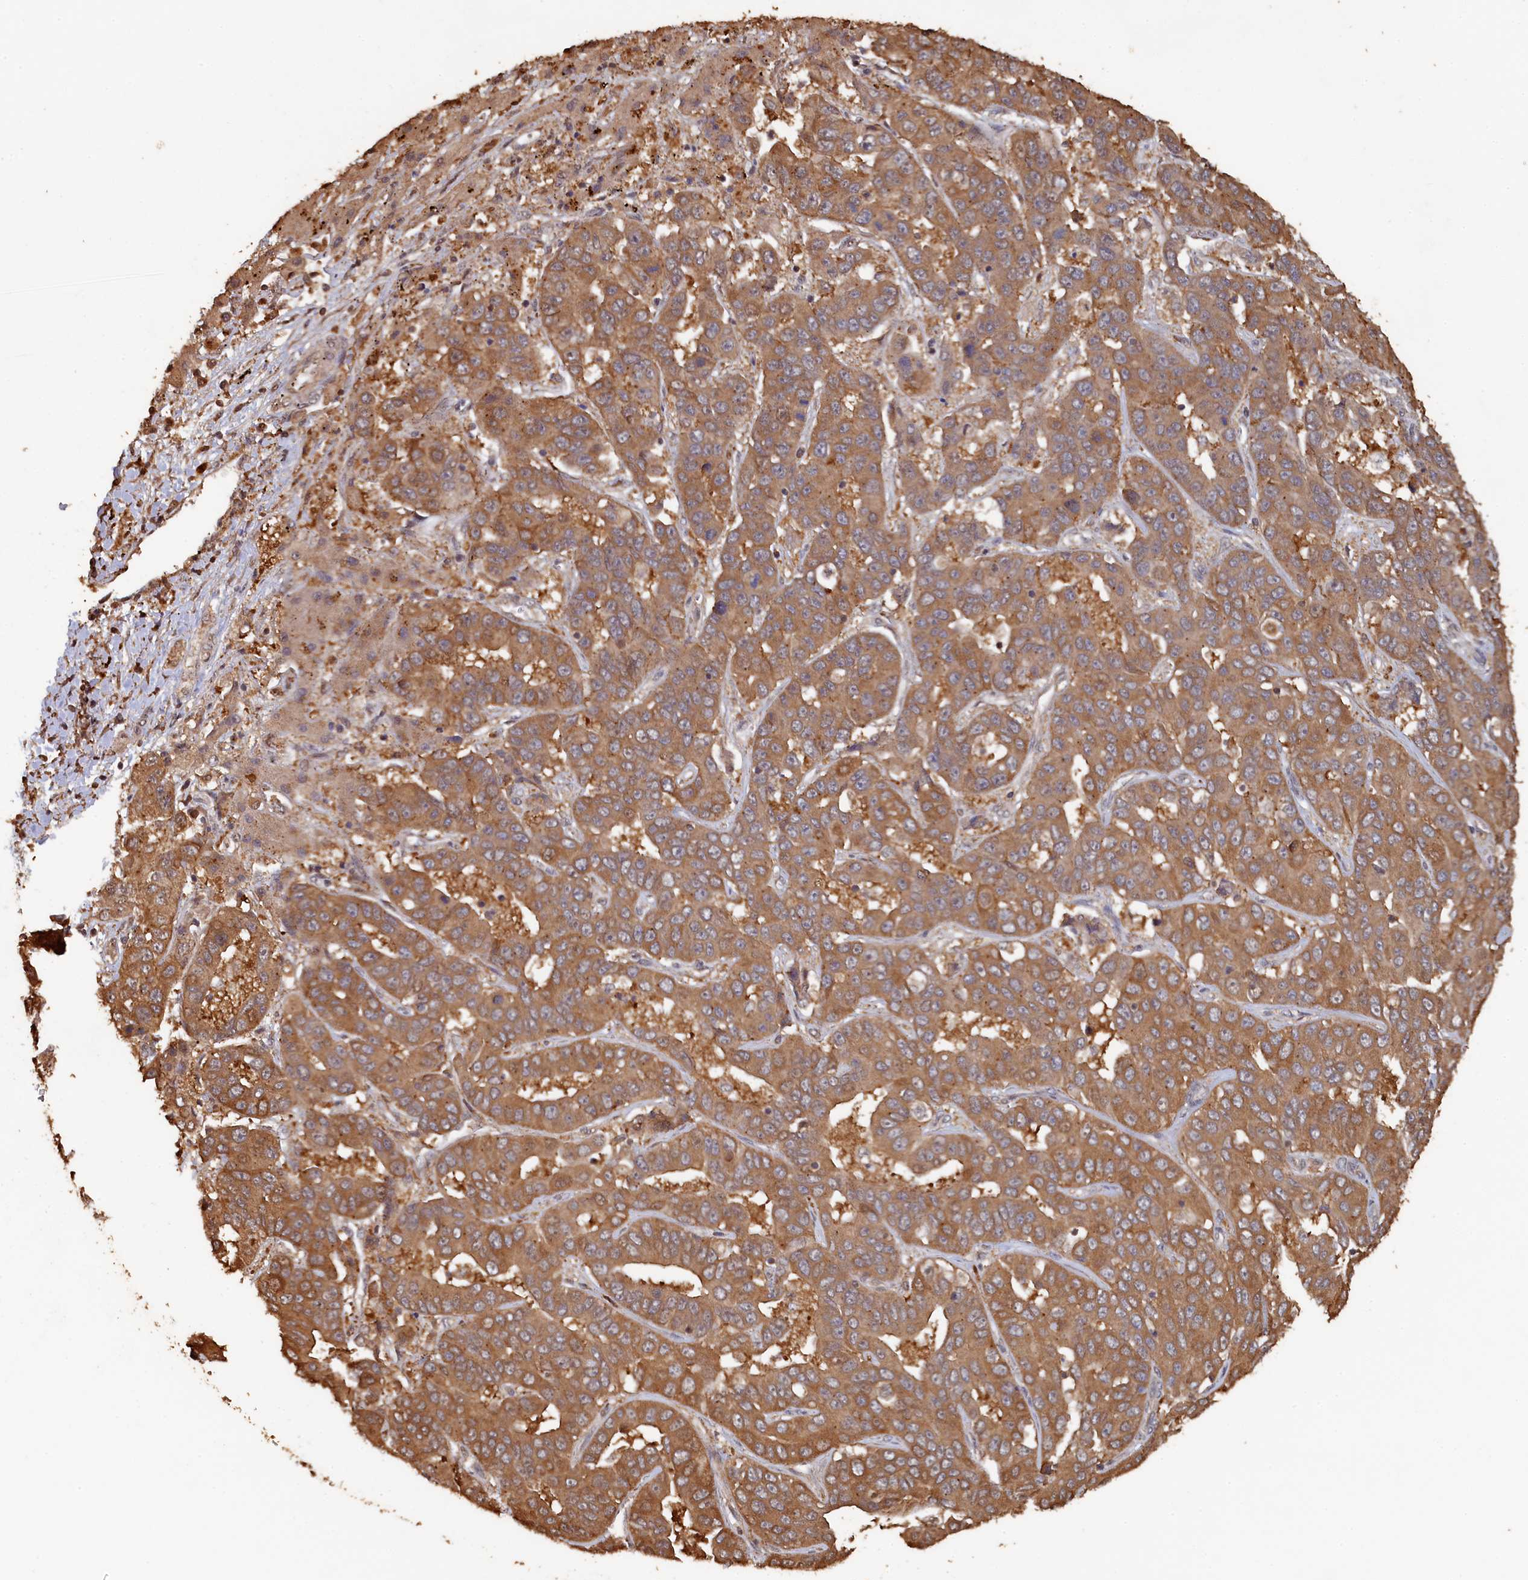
{"staining": {"intensity": "moderate", "quantity": ">75%", "location": "cytoplasmic/membranous"}, "tissue": "liver cancer", "cell_type": "Tumor cells", "image_type": "cancer", "snomed": [{"axis": "morphology", "description": "Cholangiocarcinoma"}, {"axis": "topography", "description": "Liver"}], "caption": "An image of liver cholangiocarcinoma stained for a protein demonstrates moderate cytoplasmic/membranous brown staining in tumor cells. The protein is stained brown, and the nuclei are stained in blue (DAB (3,3'-diaminobenzidine) IHC with brightfield microscopy, high magnification).", "gene": "PIGN", "patient": {"sex": "female", "age": 52}}